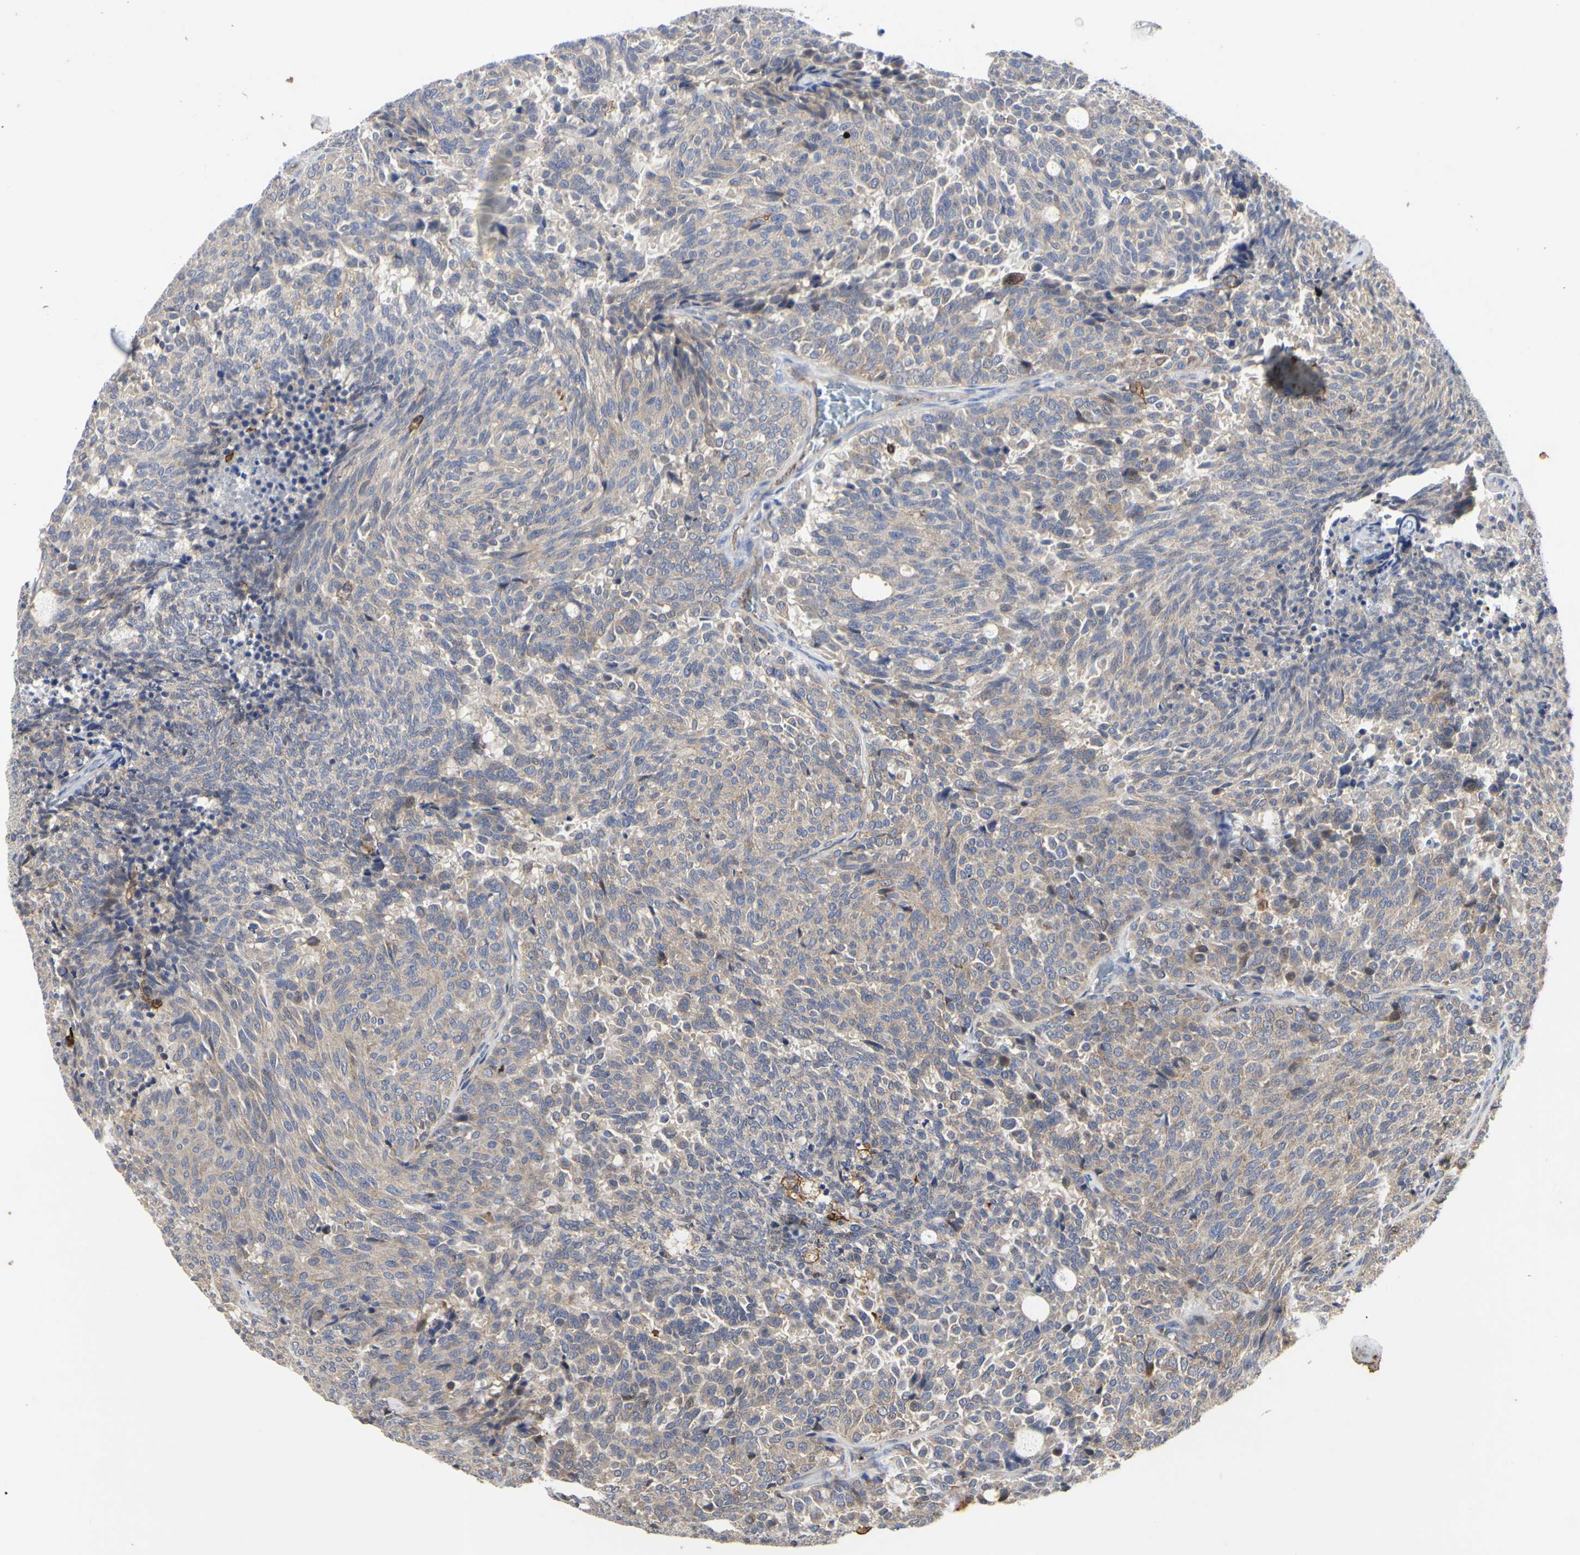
{"staining": {"intensity": "weak", "quantity": ">75%", "location": "cytoplasmic/membranous"}, "tissue": "carcinoid", "cell_type": "Tumor cells", "image_type": "cancer", "snomed": [{"axis": "morphology", "description": "Carcinoid, malignant, NOS"}, {"axis": "topography", "description": "Pancreas"}], "caption": "Protein staining of malignant carcinoid tissue reveals weak cytoplasmic/membranous positivity in about >75% of tumor cells.", "gene": "NAPG", "patient": {"sex": "female", "age": 54}}